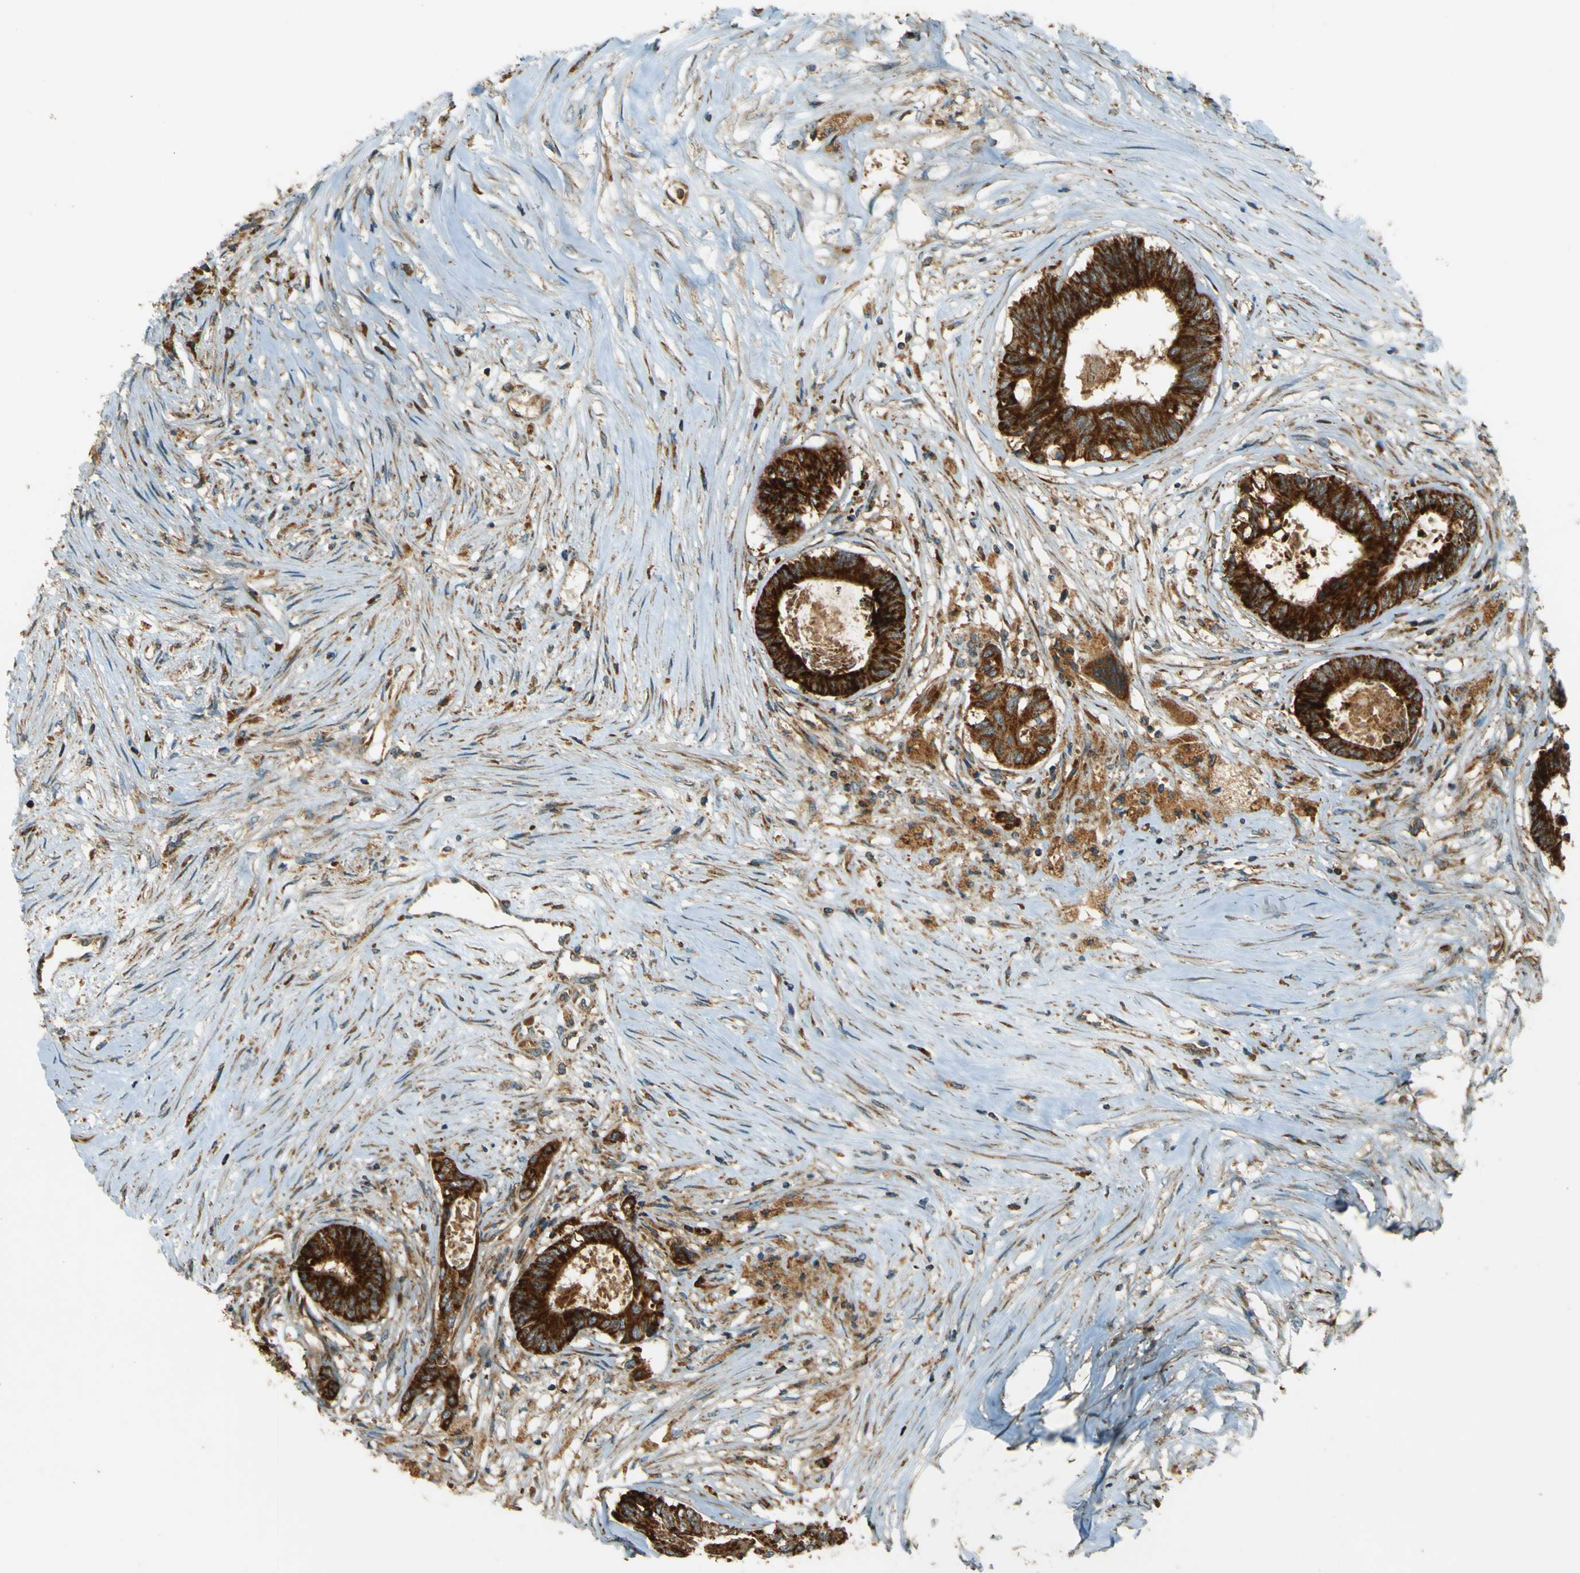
{"staining": {"intensity": "strong", "quantity": ">75%", "location": "cytoplasmic/membranous"}, "tissue": "colorectal cancer", "cell_type": "Tumor cells", "image_type": "cancer", "snomed": [{"axis": "morphology", "description": "Adenocarcinoma, NOS"}, {"axis": "topography", "description": "Rectum"}], "caption": "The image displays a brown stain indicating the presence of a protein in the cytoplasmic/membranous of tumor cells in adenocarcinoma (colorectal).", "gene": "DNAJC5", "patient": {"sex": "male", "age": 63}}